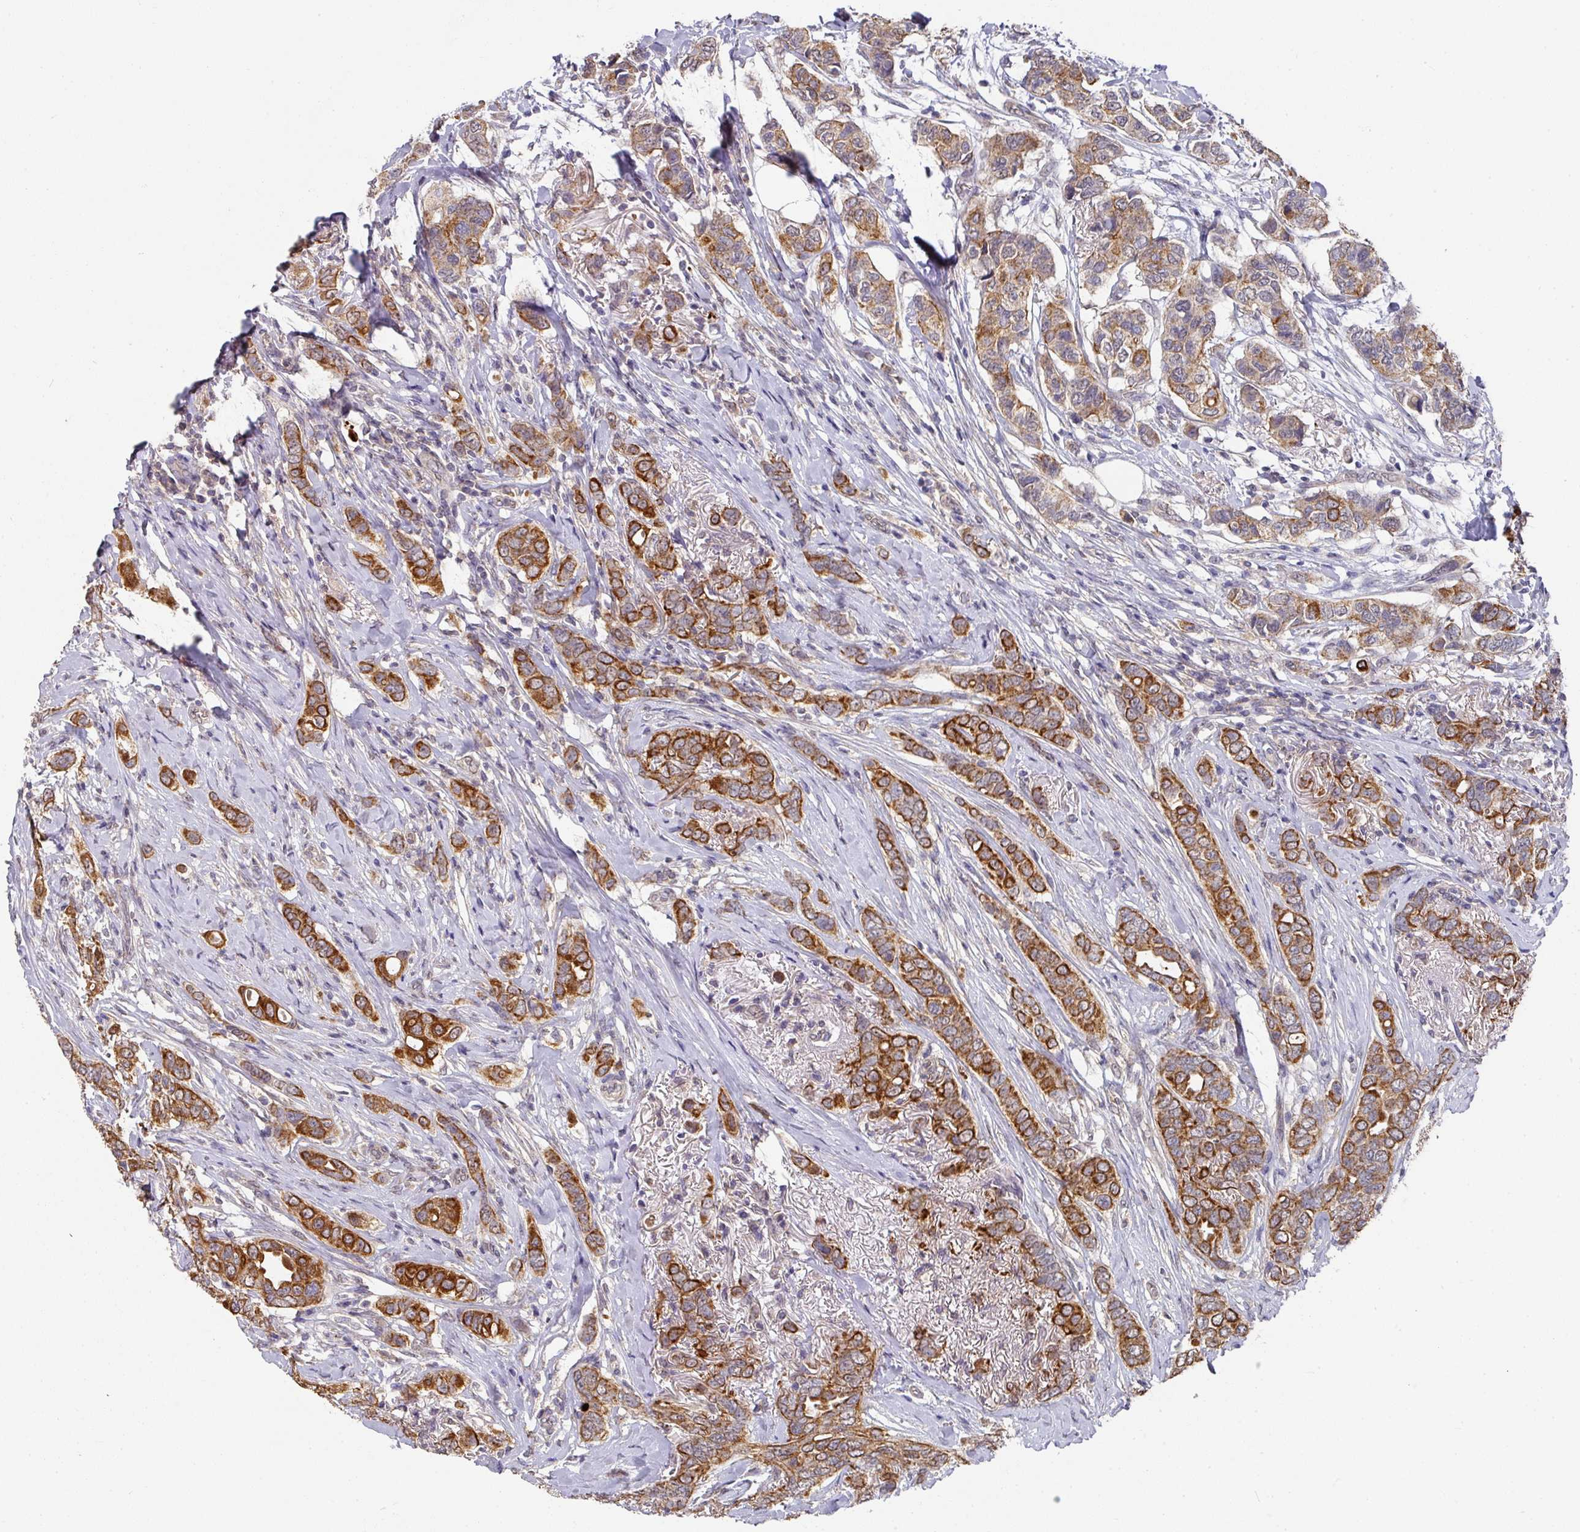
{"staining": {"intensity": "strong", "quantity": ">75%", "location": "cytoplasmic/membranous"}, "tissue": "breast cancer", "cell_type": "Tumor cells", "image_type": "cancer", "snomed": [{"axis": "morphology", "description": "Lobular carcinoma"}, {"axis": "topography", "description": "Breast"}], "caption": "An image showing strong cytoplasmic/membranous expression in approximately >75% of tumor cells in breast cancer (lobular carcinoma), as visualized by brown immunohistochemical staining.", "gene": "EXTL3", "patient": {"sex": "female", "age": 51}}